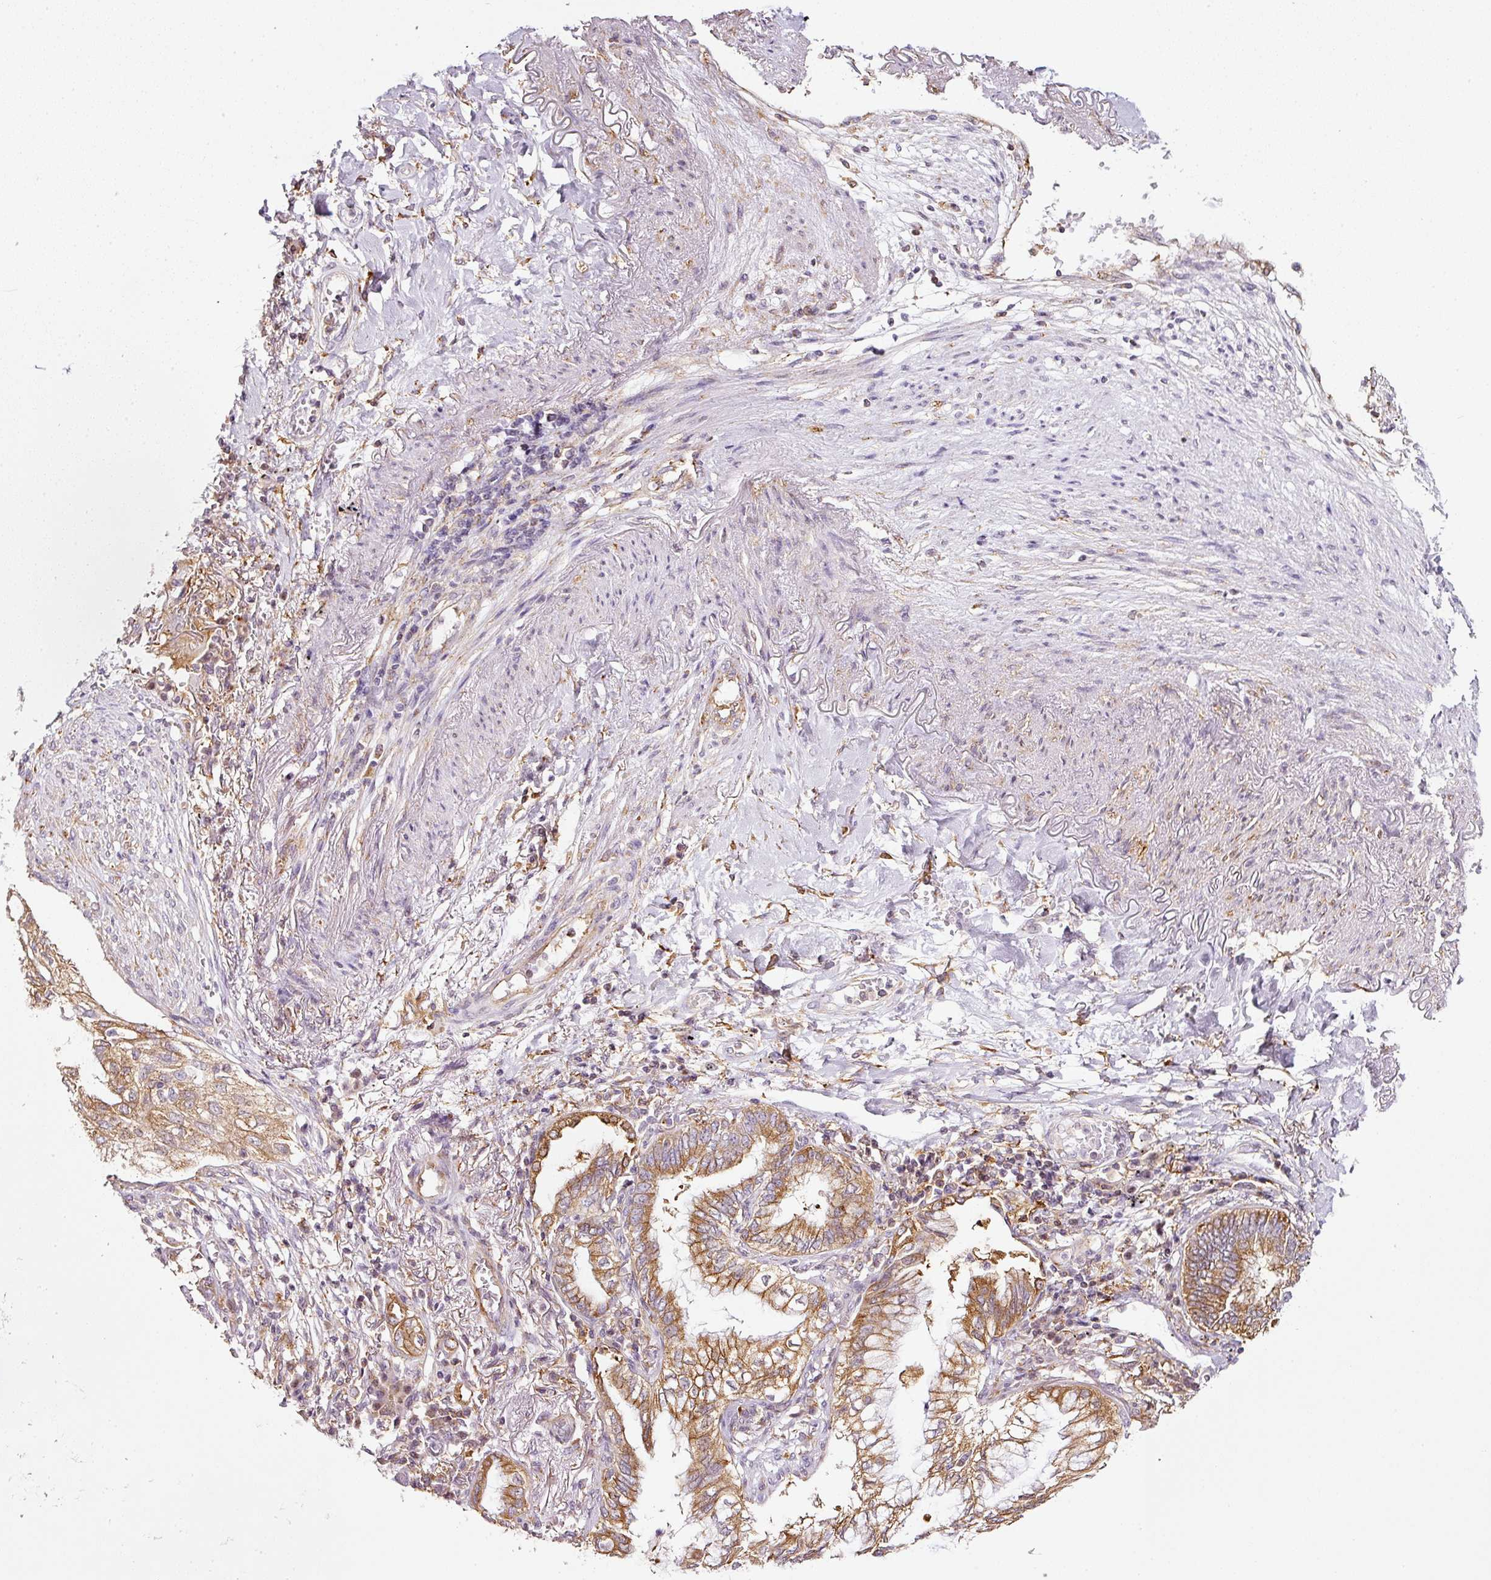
{"staining": {"intensity": "moderate", "quantity": ">75%", "location": "cytoplasmic/membranous"}, "tissue": "lung cancer", "cell_type": "Tumor cells", "image_type": "cancer", "snomed": [{"axis": "morphology", "description": "Adenocarcinoma, NOS"}, {"axis": "topography", "description": "Lung"}], "caption": "Protein expression analysis of adenocarcinoma (lung) exhibits moderate cytoplasmic/membranous positivity in approximately >75% of tumor cells.", "gene": "SCNM1", "patient": {"sex": "female", "age": 70}}